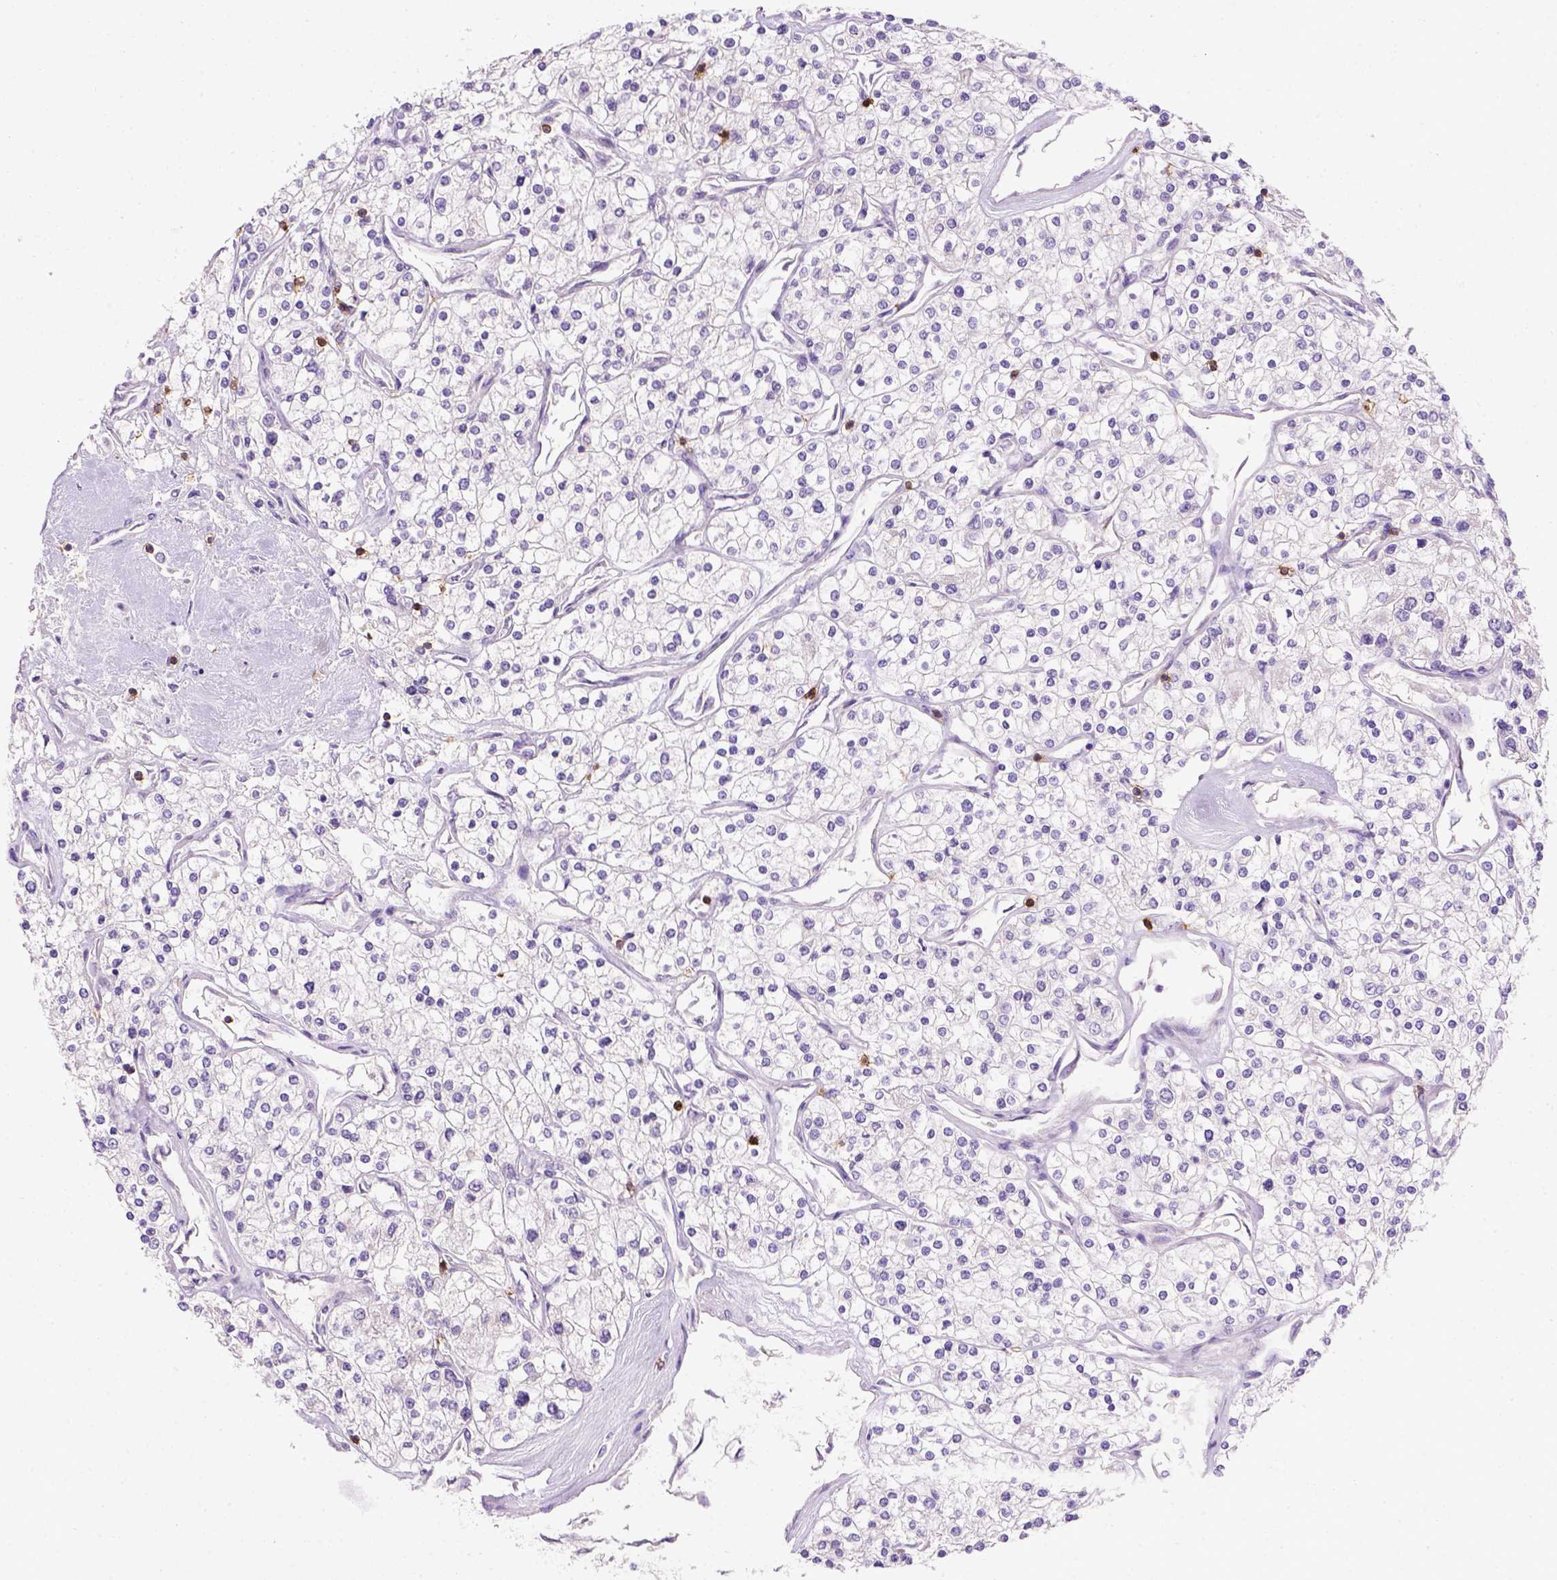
{"staining": {"intensity": "negative", "quantity": "none", "location": "none"}, "tissue": "renal cancer", "cell_type": "Tumor cells", "image_type": "cancer", "snomed": [{"axis": "morphology", "description": "Adenocarcinoma, NOS"}, {"axis": "topography", "description": "Kidney"}], "caption": "Protein analysis of adenocarcinoma (renal) demonstrates no significant staining in tumor cells.", "gene": "CD3E", "patient": {"sex": "male", "age": 80}}